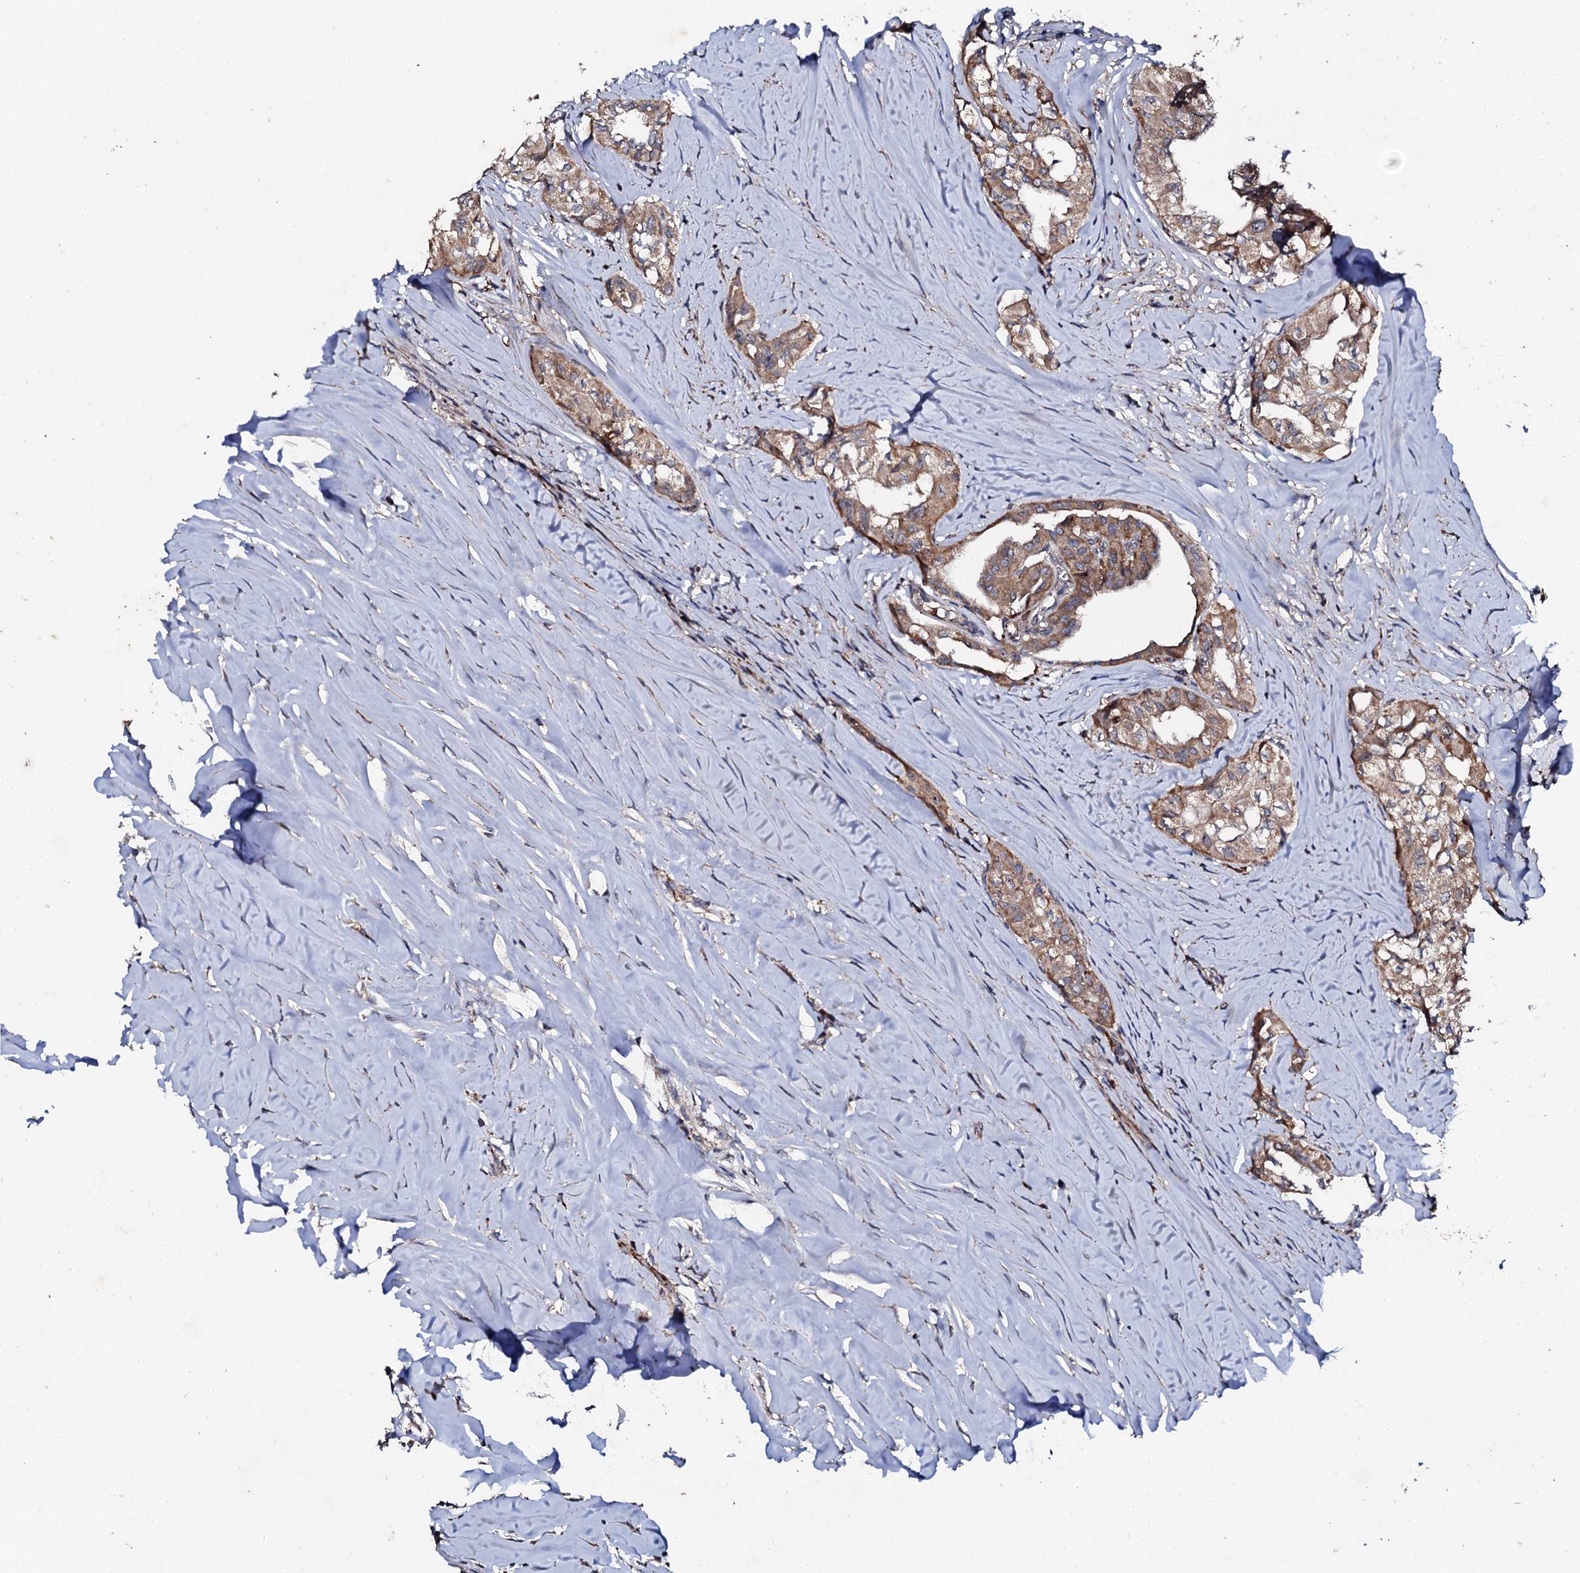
{"staining": {"intensity": "moderate", "quantity": ">75%", "location": "cytoplasmic/membranous"}, "tissue": "thyroid cancer", "cell_type": "Tumor cells", "image_type": "cancer", "snomed": [{"axis": "morphology", "description": "Papillary adenocarcinoma, NOS"}, {"axis": "topography", "description": "Thyroid gland"}], "caption": "A micrograph of papillary adenocarcinoma (thyroid) stained for a protein reveals moderate cytoplasmic/membranous brown staining in tumor cells.", "gene": "GTPBP4", "patient": {"sex": "female", "age": 59}}